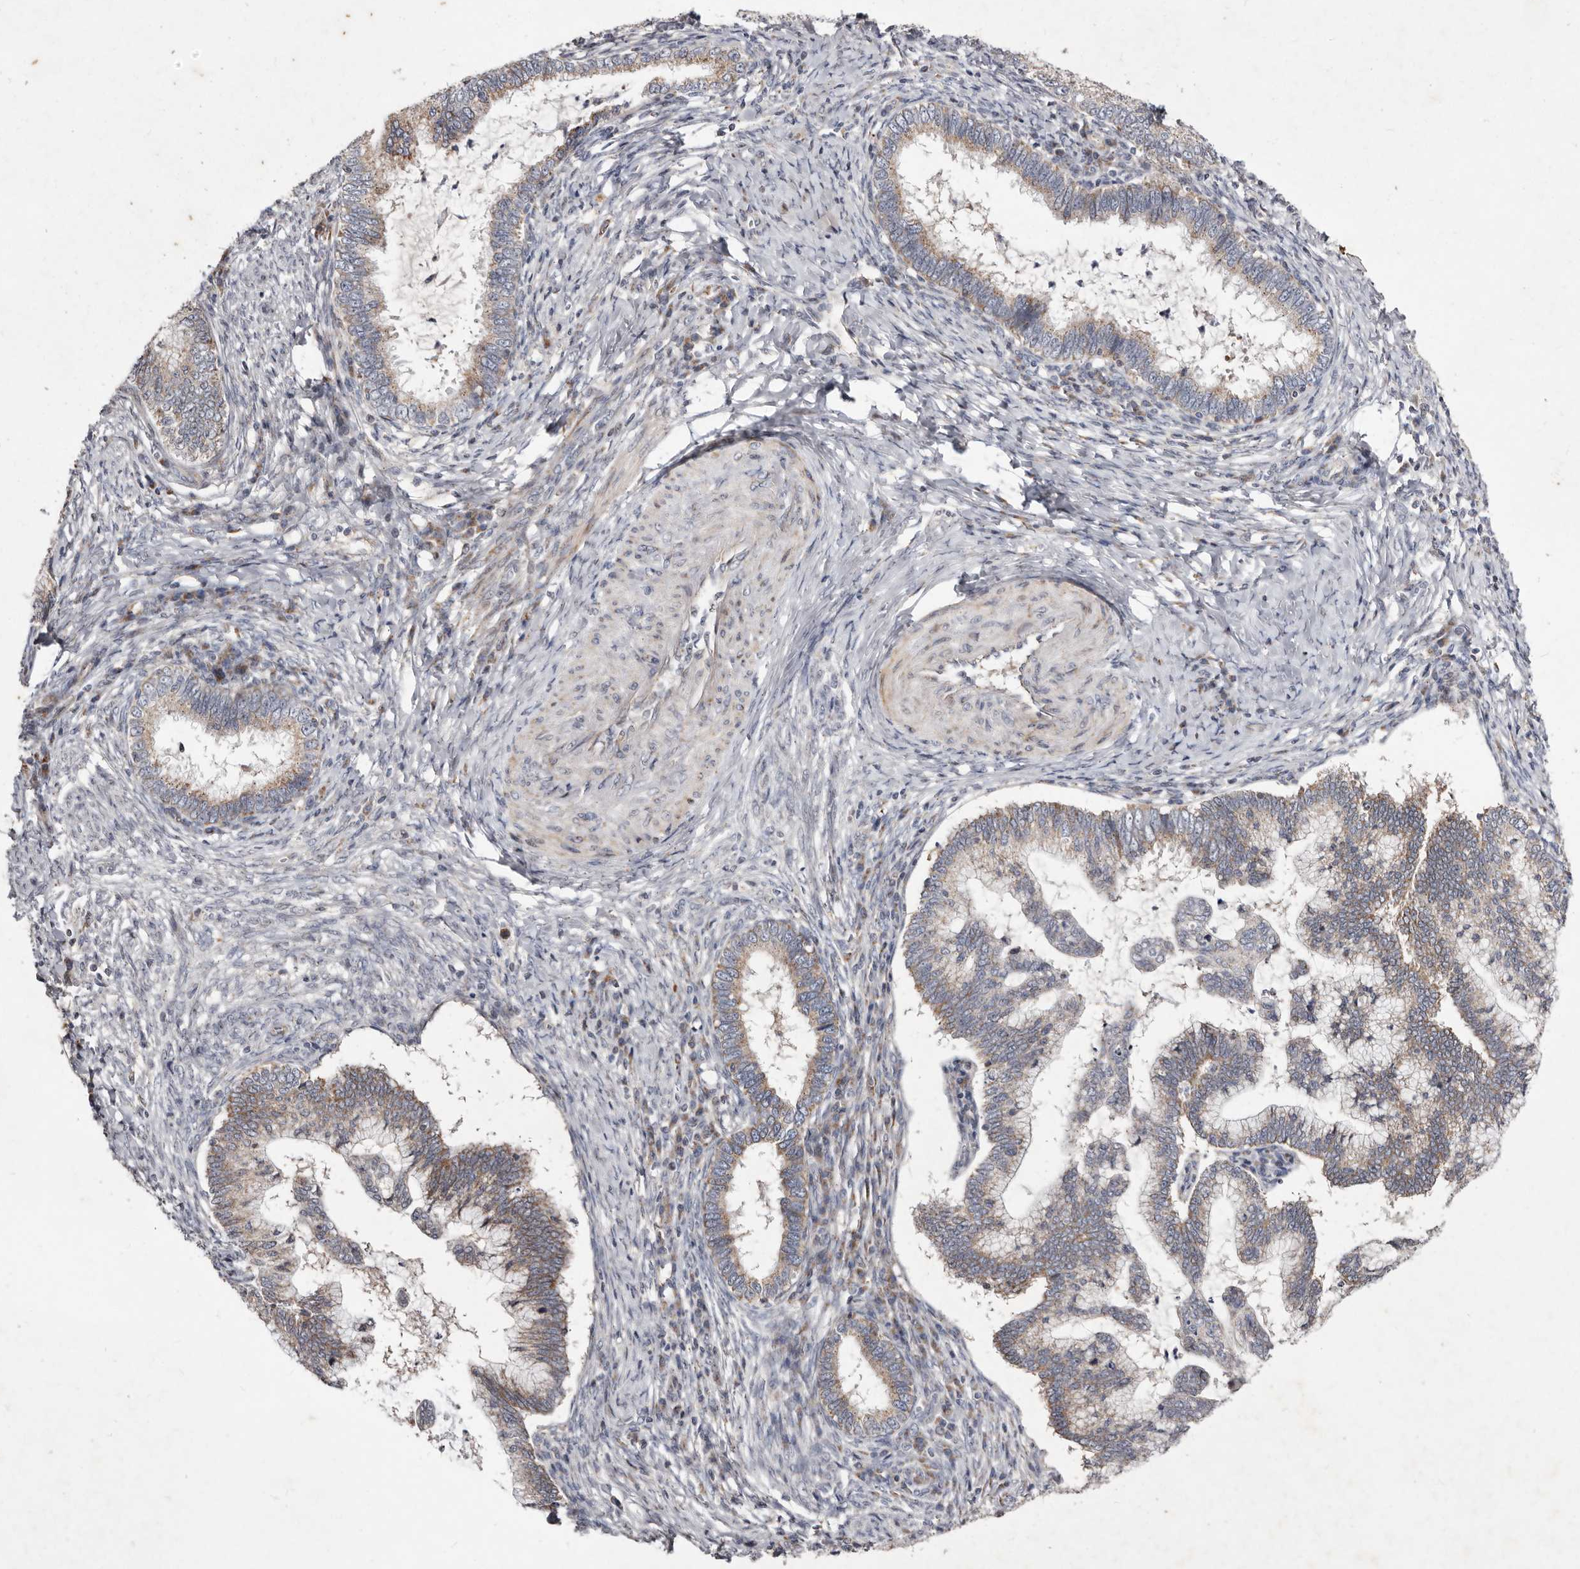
{"staining": {"intensity": "moderate", "quantity": ">75%", "location": "cytoplasmic/membranous"}, "tissue": "cervical cancer", "cell_type": "Tumor cells", "image_type": "cancer", "snomed": [{"axis": "morphology", "description": "Adenocarcinoma, NOS"}, {"axis": "topography", "description": "Cervix"}], "caption": "Brown immunohistochemical staining in adenocarcinoma (cervical) reveals moderate cytoplasmic/membranous expression in about >75% of tumor cells. Immunohistochemistry (ihc) stains the protein in brown and the nuclei are stained blue.", "gene": "TIMM17B", "patient": {"sex": "female", "age": 36}}